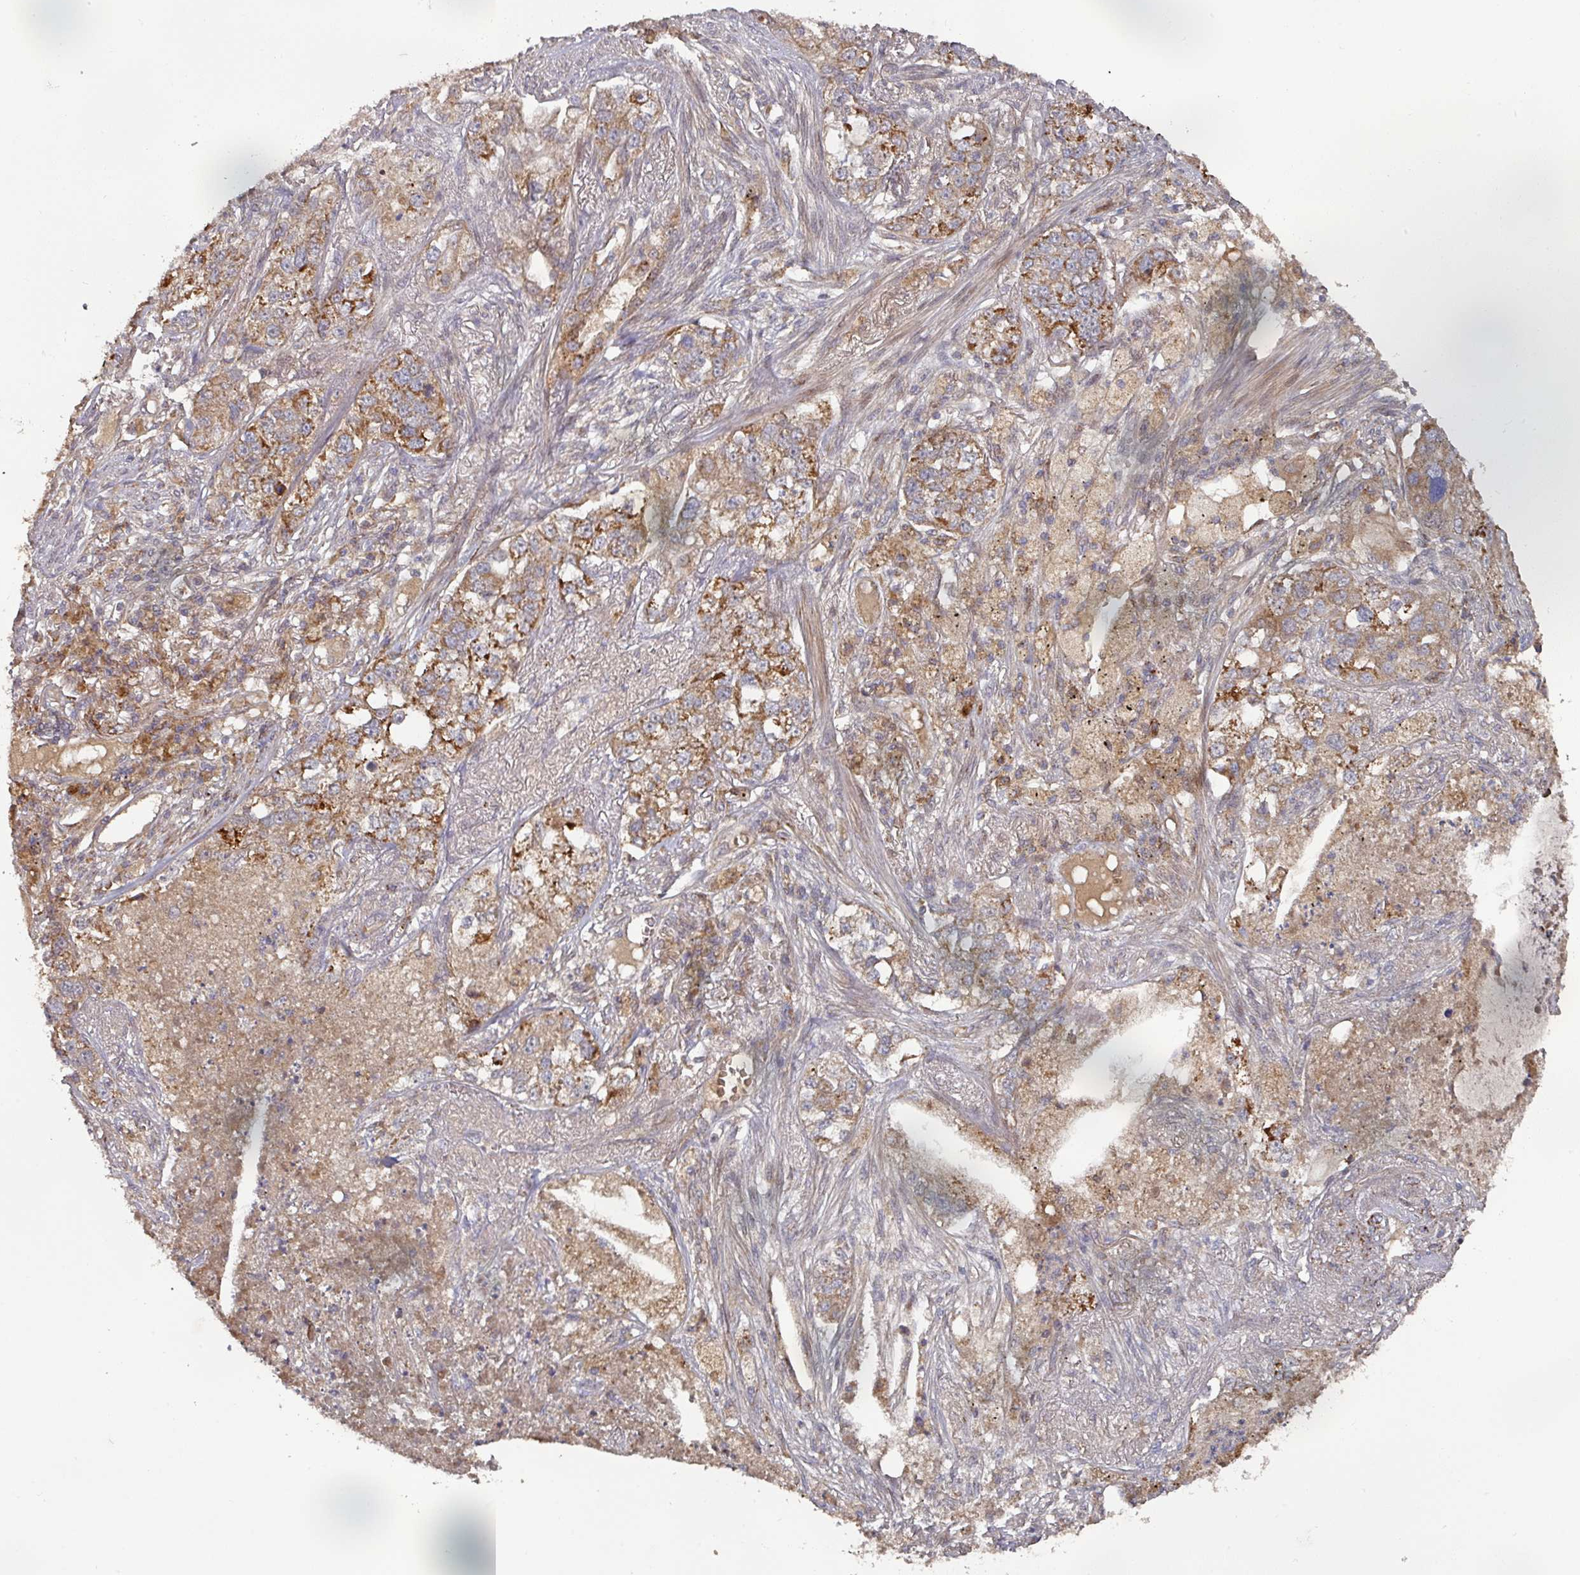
{"staining": {"intensity": "strong", "quantity": "25%-75%", "location": "cytoplasmic/membranous"}, "tissue": "lung cancer", "cell_type": "Tumor cells", "image_type": "cancer", "snomed": [{"axis": "morphology", "description": "Adenocarcinoma, NOS"}, {"axis": "topography", "description": "Lung"}], "caption": "Protein expression analysis of human lung cancer (adenocarcinoma) reveals strong cytoplasmic/membranous positivity in about 25%-75% of tumor cells.", "gene": "DNAJC7", "patient": {"sex": "male", "age": 49}}